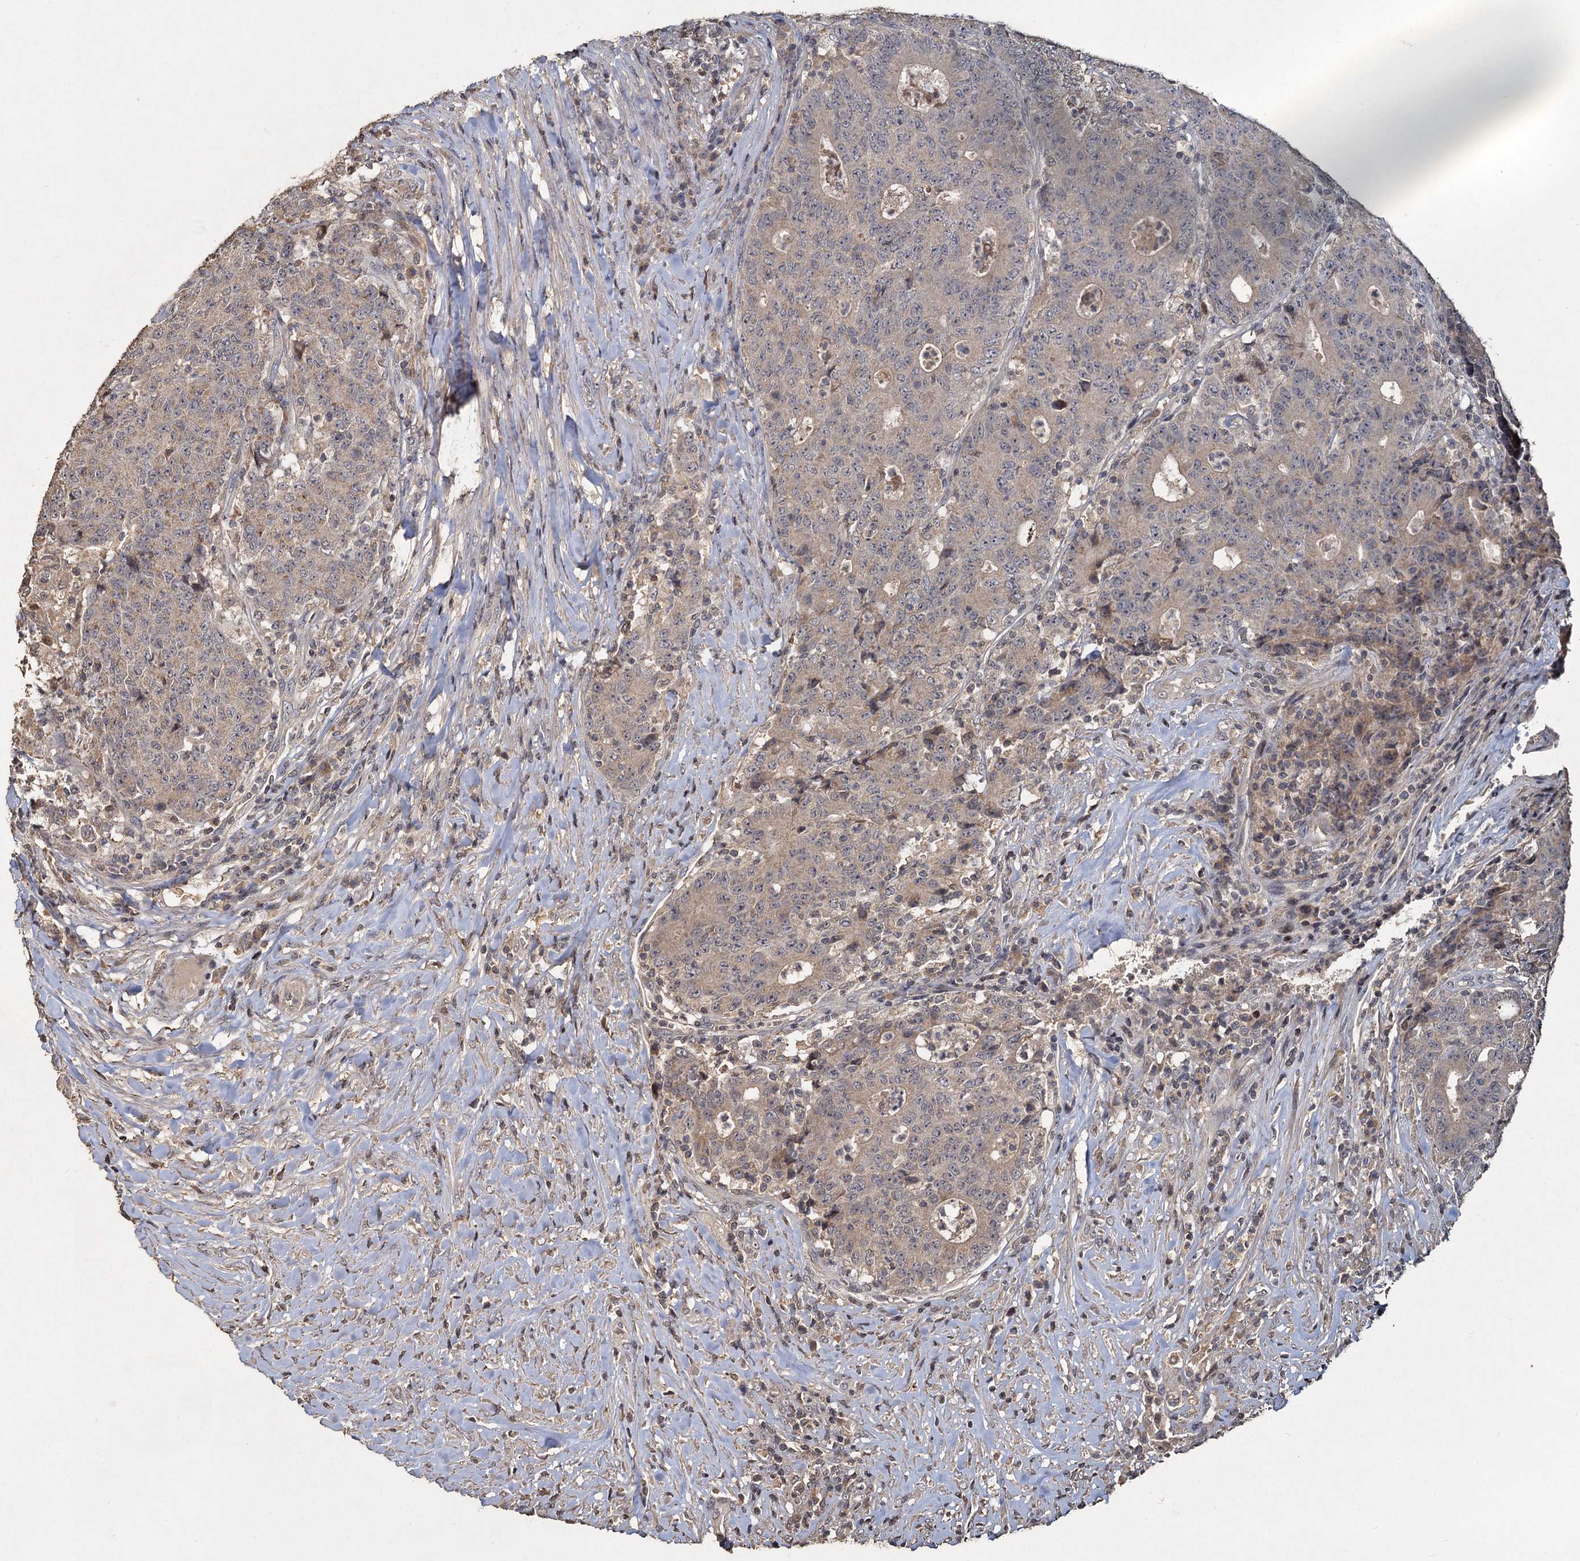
{"staining": {"intensity": "weak", "quantity": "<25%", "location": "cytoplasmic/membranous"}, "tissue": "colorectal cancer", "cell_type": "Tumor cells", "image_type": "cancer", "snomed": [{"axis": "morphology", "description": "Adenocarcinoma, NOS"}, {"axis": "topography", "description": "Colon"}], "caption": "A photomicrograph of human colorectal adenocarcinoma is negative for staining in tumor cells.", "gene": "CCDC61", "patient": {"sex": "female", "age": 75}}